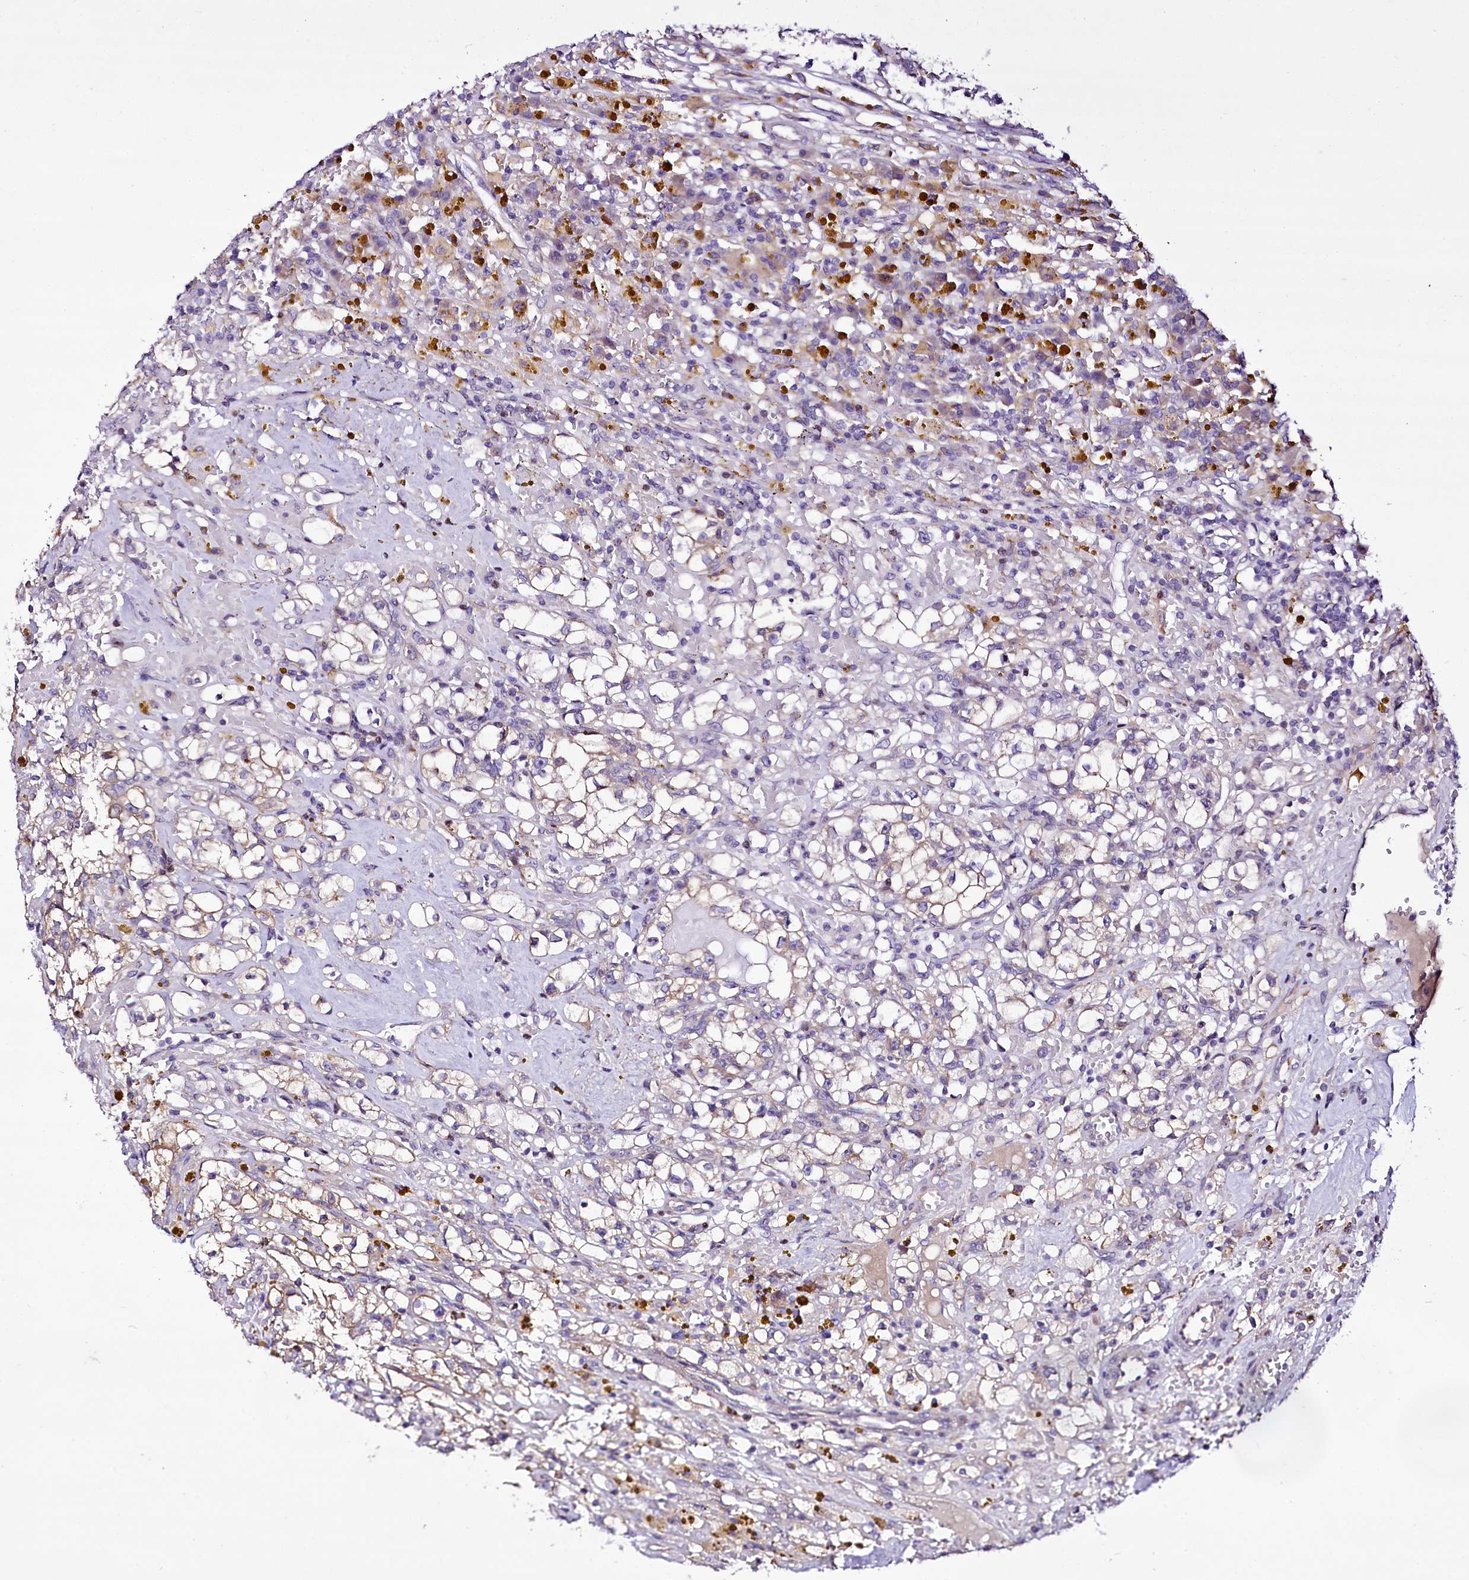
{"staining": {"intensity": "weak", "quantity": "<25%", "location": "cytoplasmic/membranous"}, "tissue": "renal cancer", "cell_type": "Tumor cells", "image_type": "cancer", "snomed": [{"axis": "morphology", "description": "Adenocarcinoma, NOS"}, {"axis": "topography", "description": "Kidney"}], "caption": "Protein analysis of adenocarcinoma (renal) exhibits no significant staining in tumor cells. (DAB immunohistochemistry (IHC) with hematoxylin counter stain).", "gene": "ZC3H12C", "patient": {"sex": "male", "age": 56}}